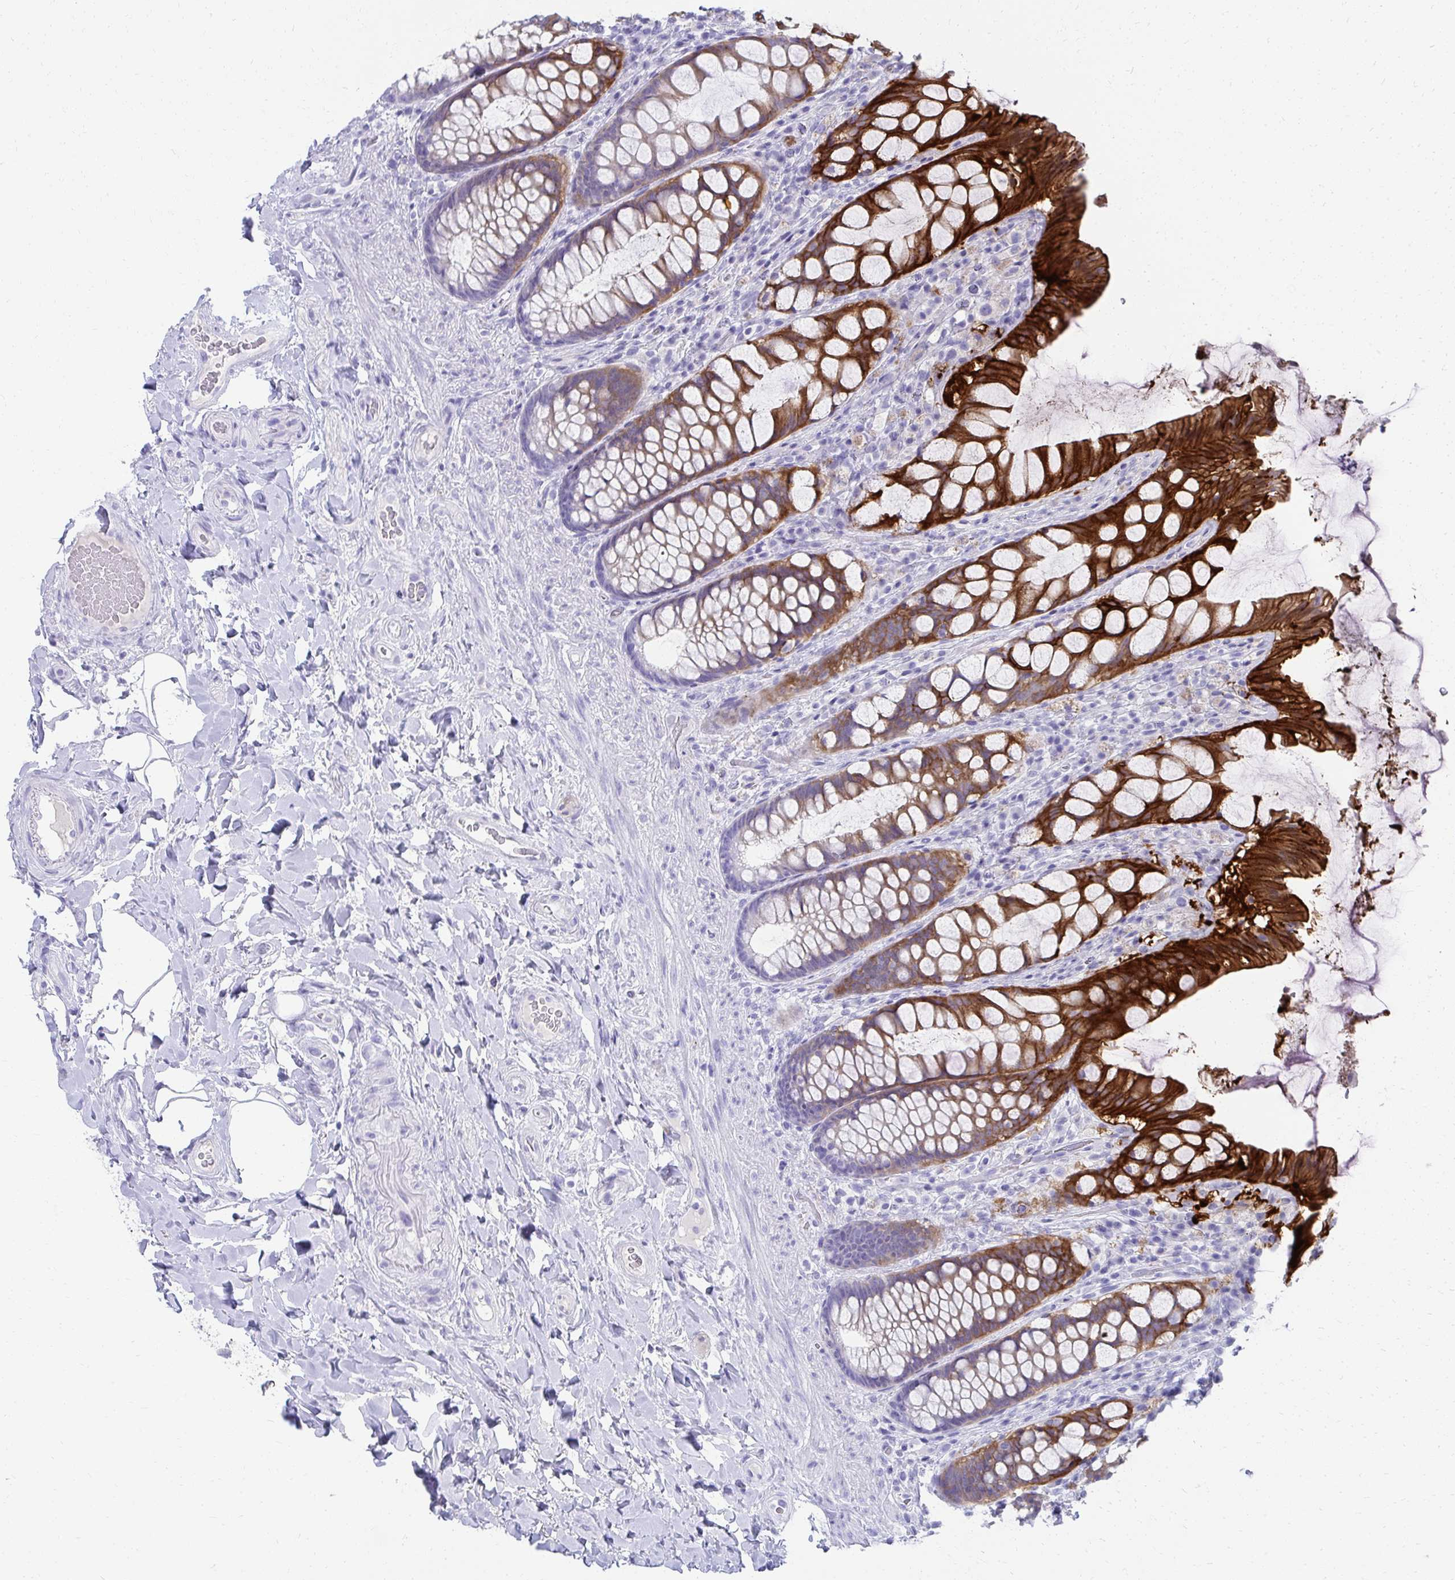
{"staining": {"intensity": "strong", "quantity": "25%-75%", "location": "cytoplasmic/membranous"}, "tissue": "rectum", "cell_type": "Glandular cells", "image_type": "normal", "snomed": [{"axis": "morphology", "description": "Normal tissue, NOS"}, {"axis": "topography", "description": "Rectum"}], "caption": "About 25%-75% of glandular cells in normal human rectum reveal strong cytoplasmic/membranous protein expression as visualized by brown immunohistochemical staining.", "gene": "SEC14L3", "patient": {"sex": "female", "age": 58}}